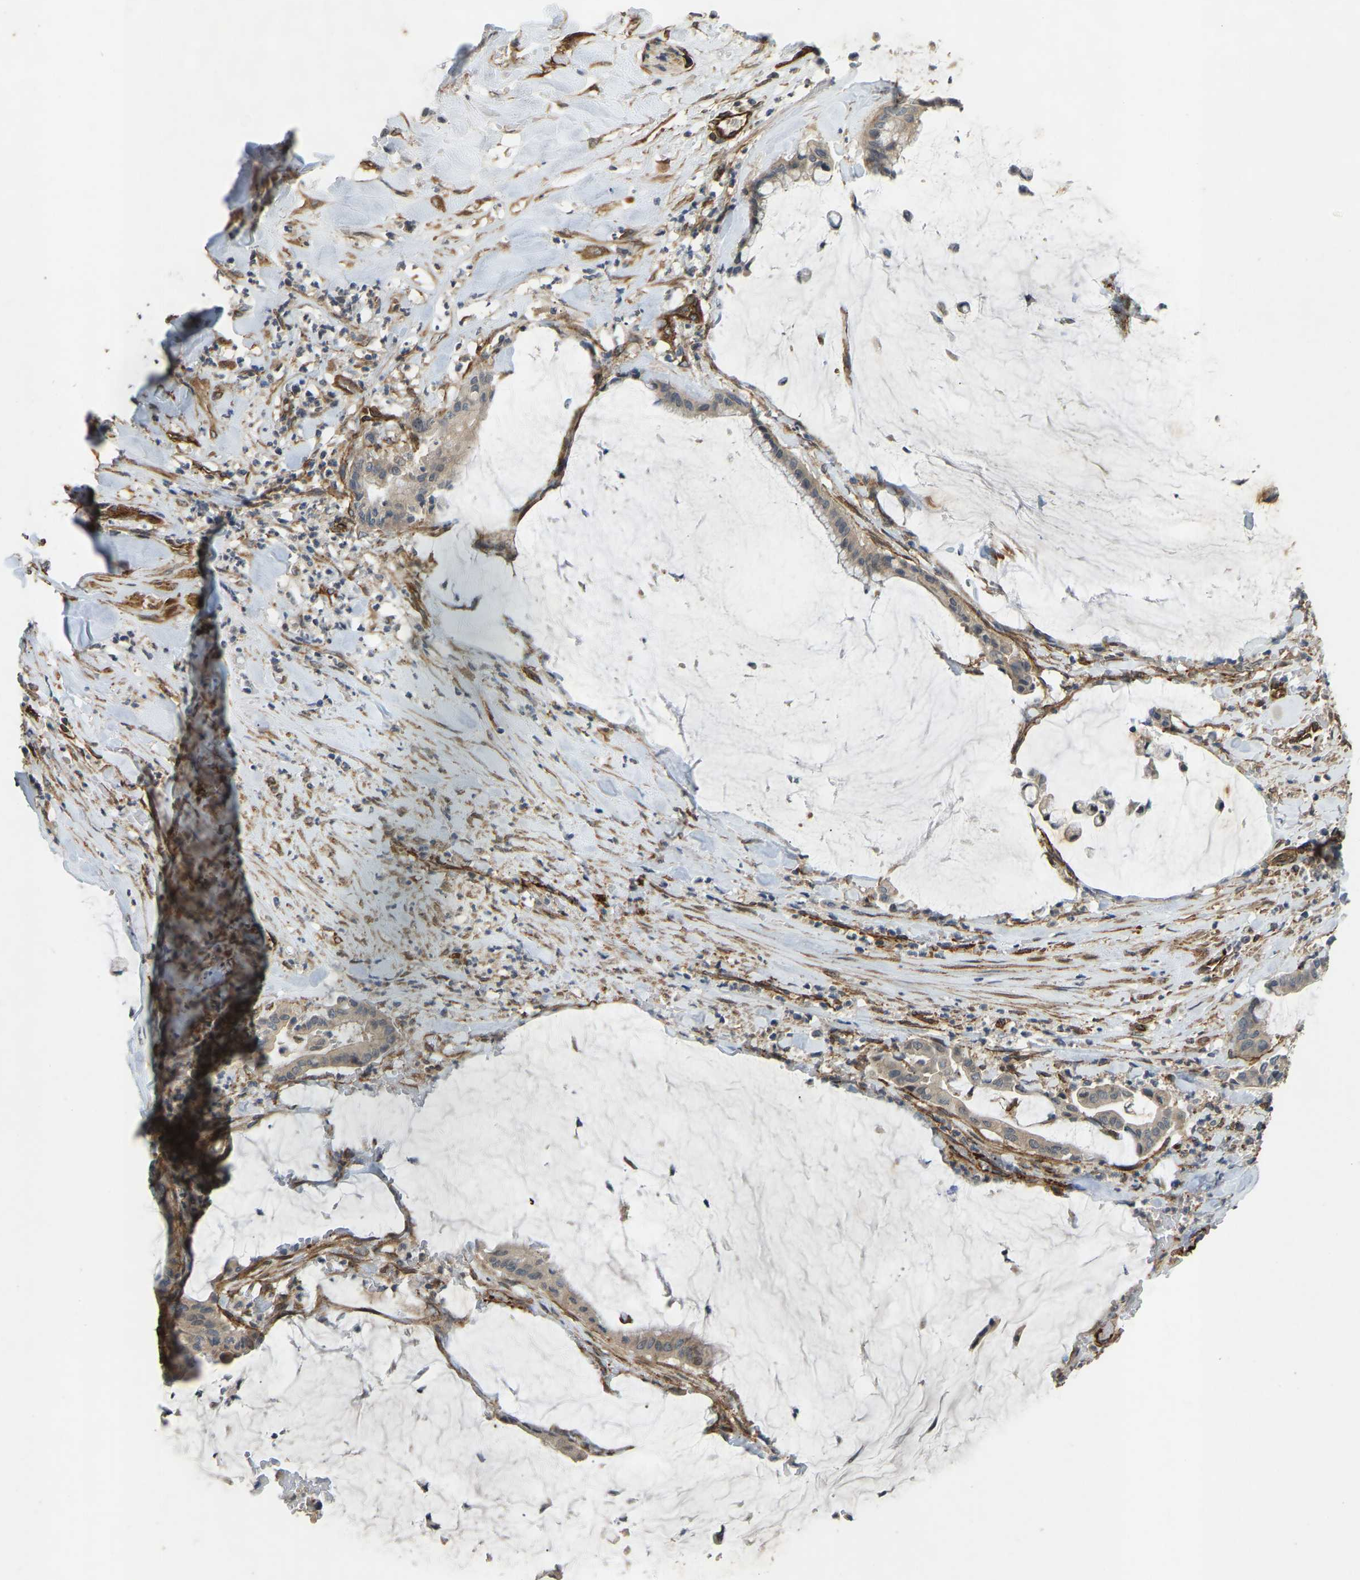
{"staining": {"intensity": "weak", "quantity": ">75%", "location": "cytoplasmic/membranous"}, "tissue": "pancreatic cancer", "cell_type": "Tumor cells", "image_type": "cancer", "snomed": [{"axis": "morphology", "description": "Adenocarcinoma, NOS"}, {"axis": "topography", "description": "Pancreas"}], "caption": "Human pancreatic cancer stained for a protein (brown) demonstrates weak cytoplasmic/membranous positive positivity in approximately >75% of tumor cells.", "gene": "NMB", "patient": {"sex": "male", "age": 41}}